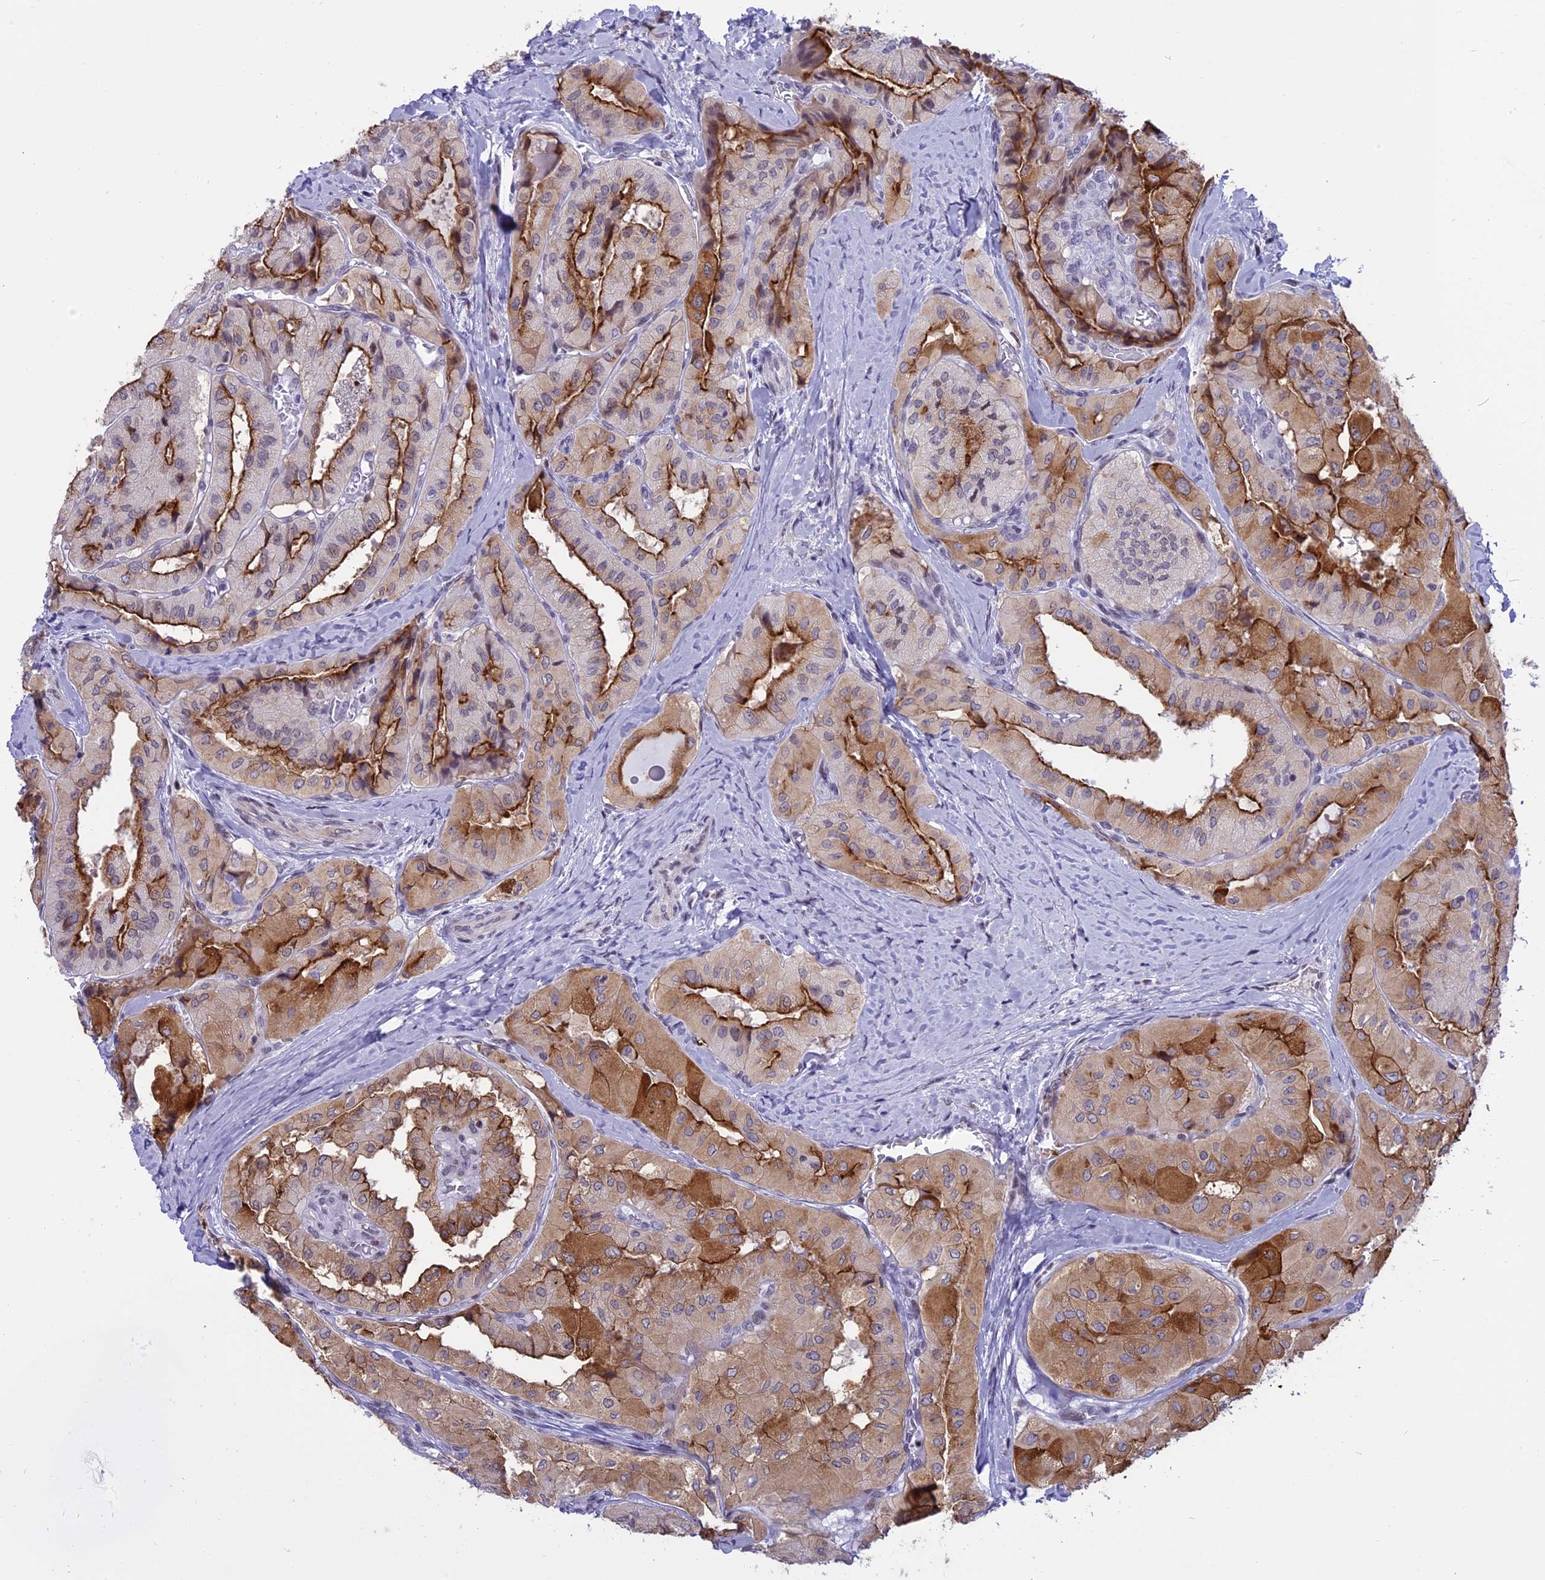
{"staining": {"intensity": "strong", "quantity": "25%-75%", "location": "cytoplasmic/membranous"}, "tissue": "thyroid cancer", "cell_type": "Tumor cells", "image_type": "cancer", "snomed": [{"axis": "morphology", "description": "Normal tissue, NOS"}, {"axis": "morphology", "description": "Papillary adenocarcinoma, NOS"}, {"axis": "topography", "description": "Thyroid gland"}], "caption": "Tumor cells show strong cytoplasmic/membranous expression in approximately 25%-75% of cells in thyroid cancer (papillary adenocarcinoma).", "gene": "SPIRE2", "patient": {"sex": "female", "age": 59}}